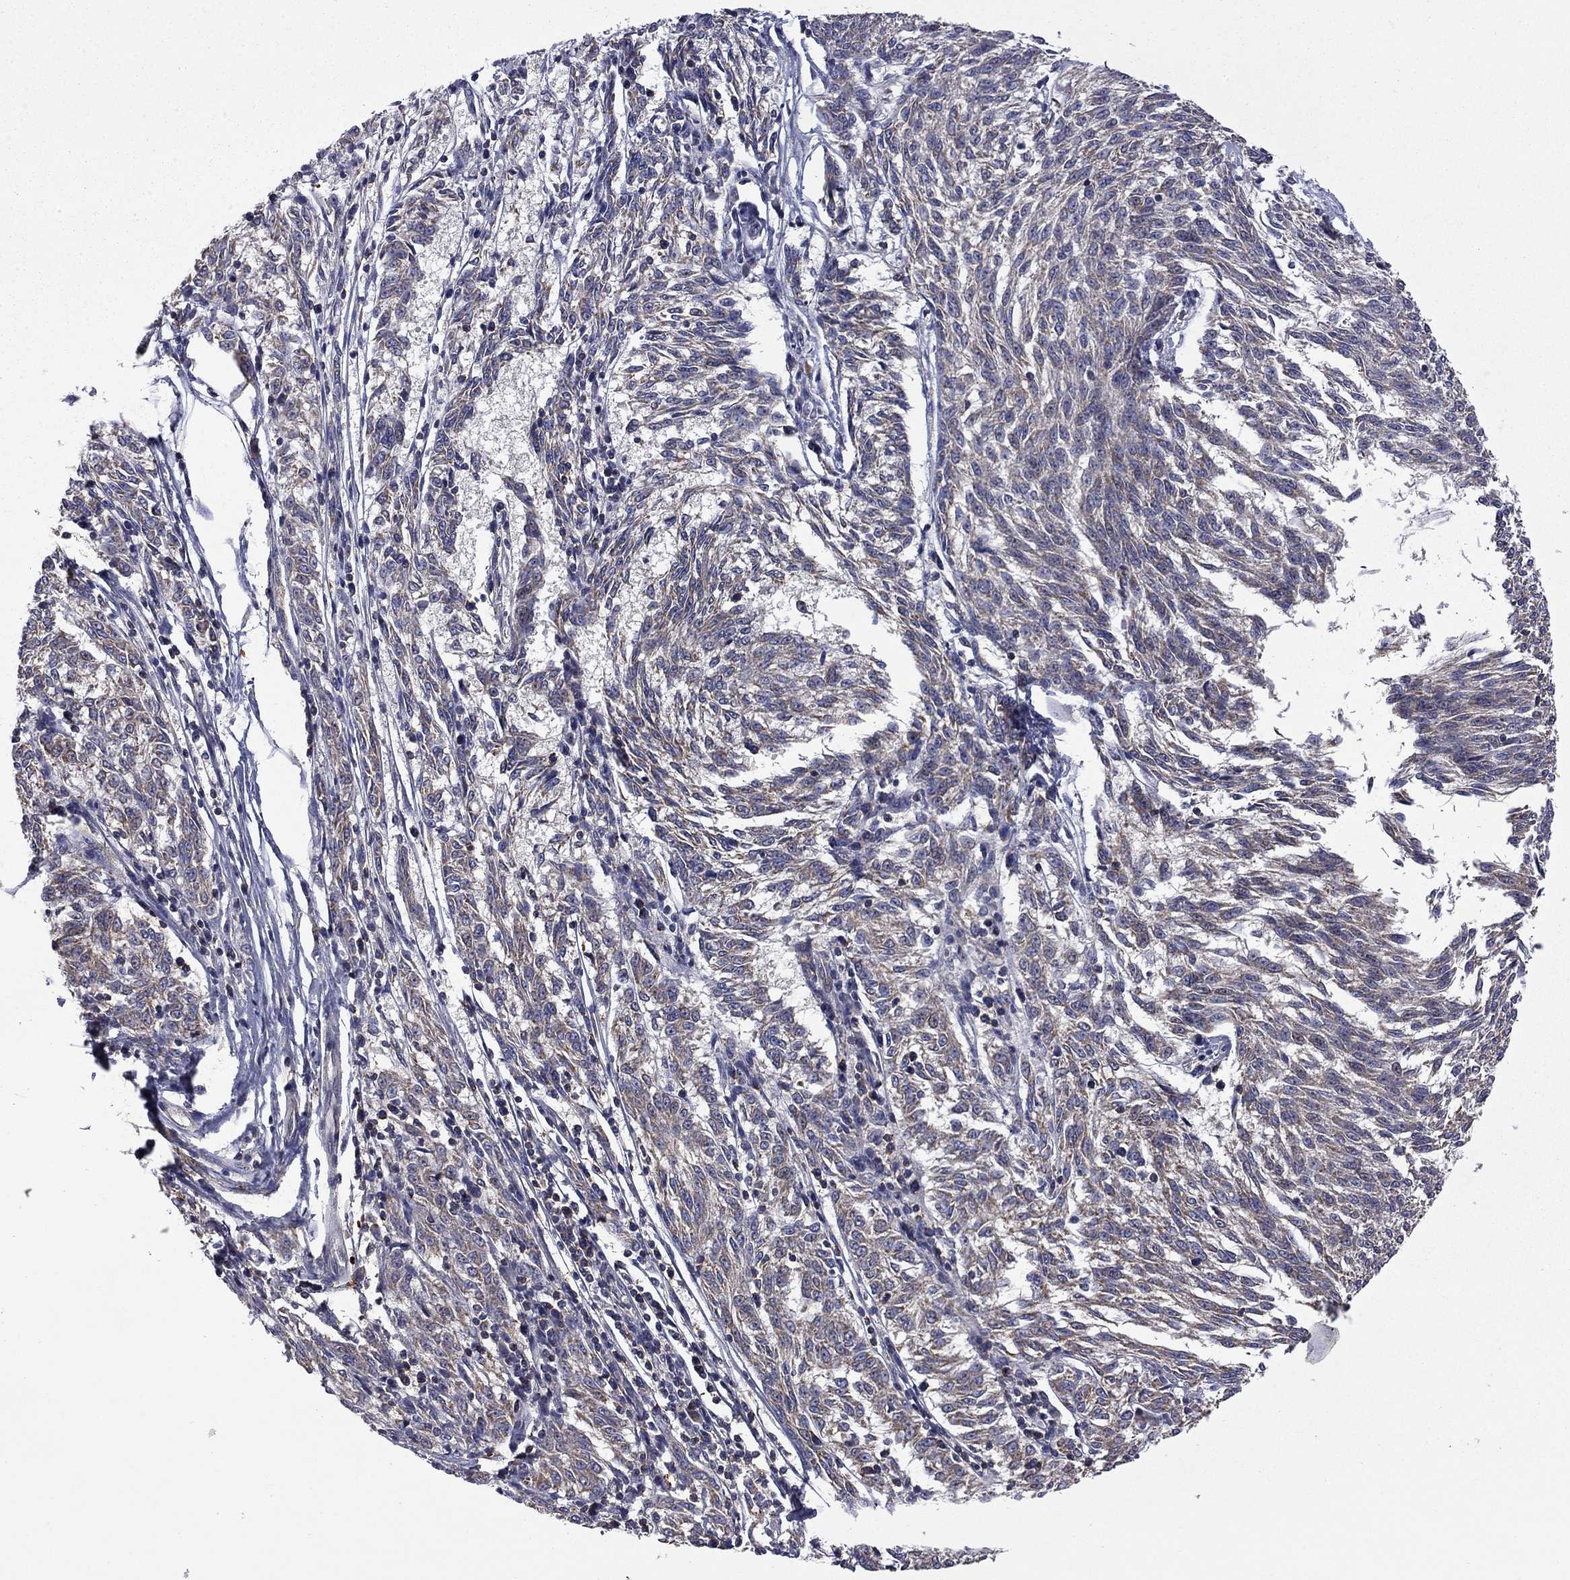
{"staining": {"intensity": "negative", "quantity": "none", "location": "none"}, "tissue": "melanoma", "cell_type": "Tumor cells", "image_type": "cancer", "snomed": [{"axis": "morphology", "description": "Malignant melanoma, NOS"}, {"axis": "topography", "description": "Skin"}], "caption": "The histopathology image demonstrates no significant positivity in tumor cells of melanoma. (Stains: DAB immunohistochemistry with hematoxylin counter stain, Microscopy: brightfield microscopy at high magnification).", "gene": "CEACAM7", "patient": {"sex": "female", "age": 72}}